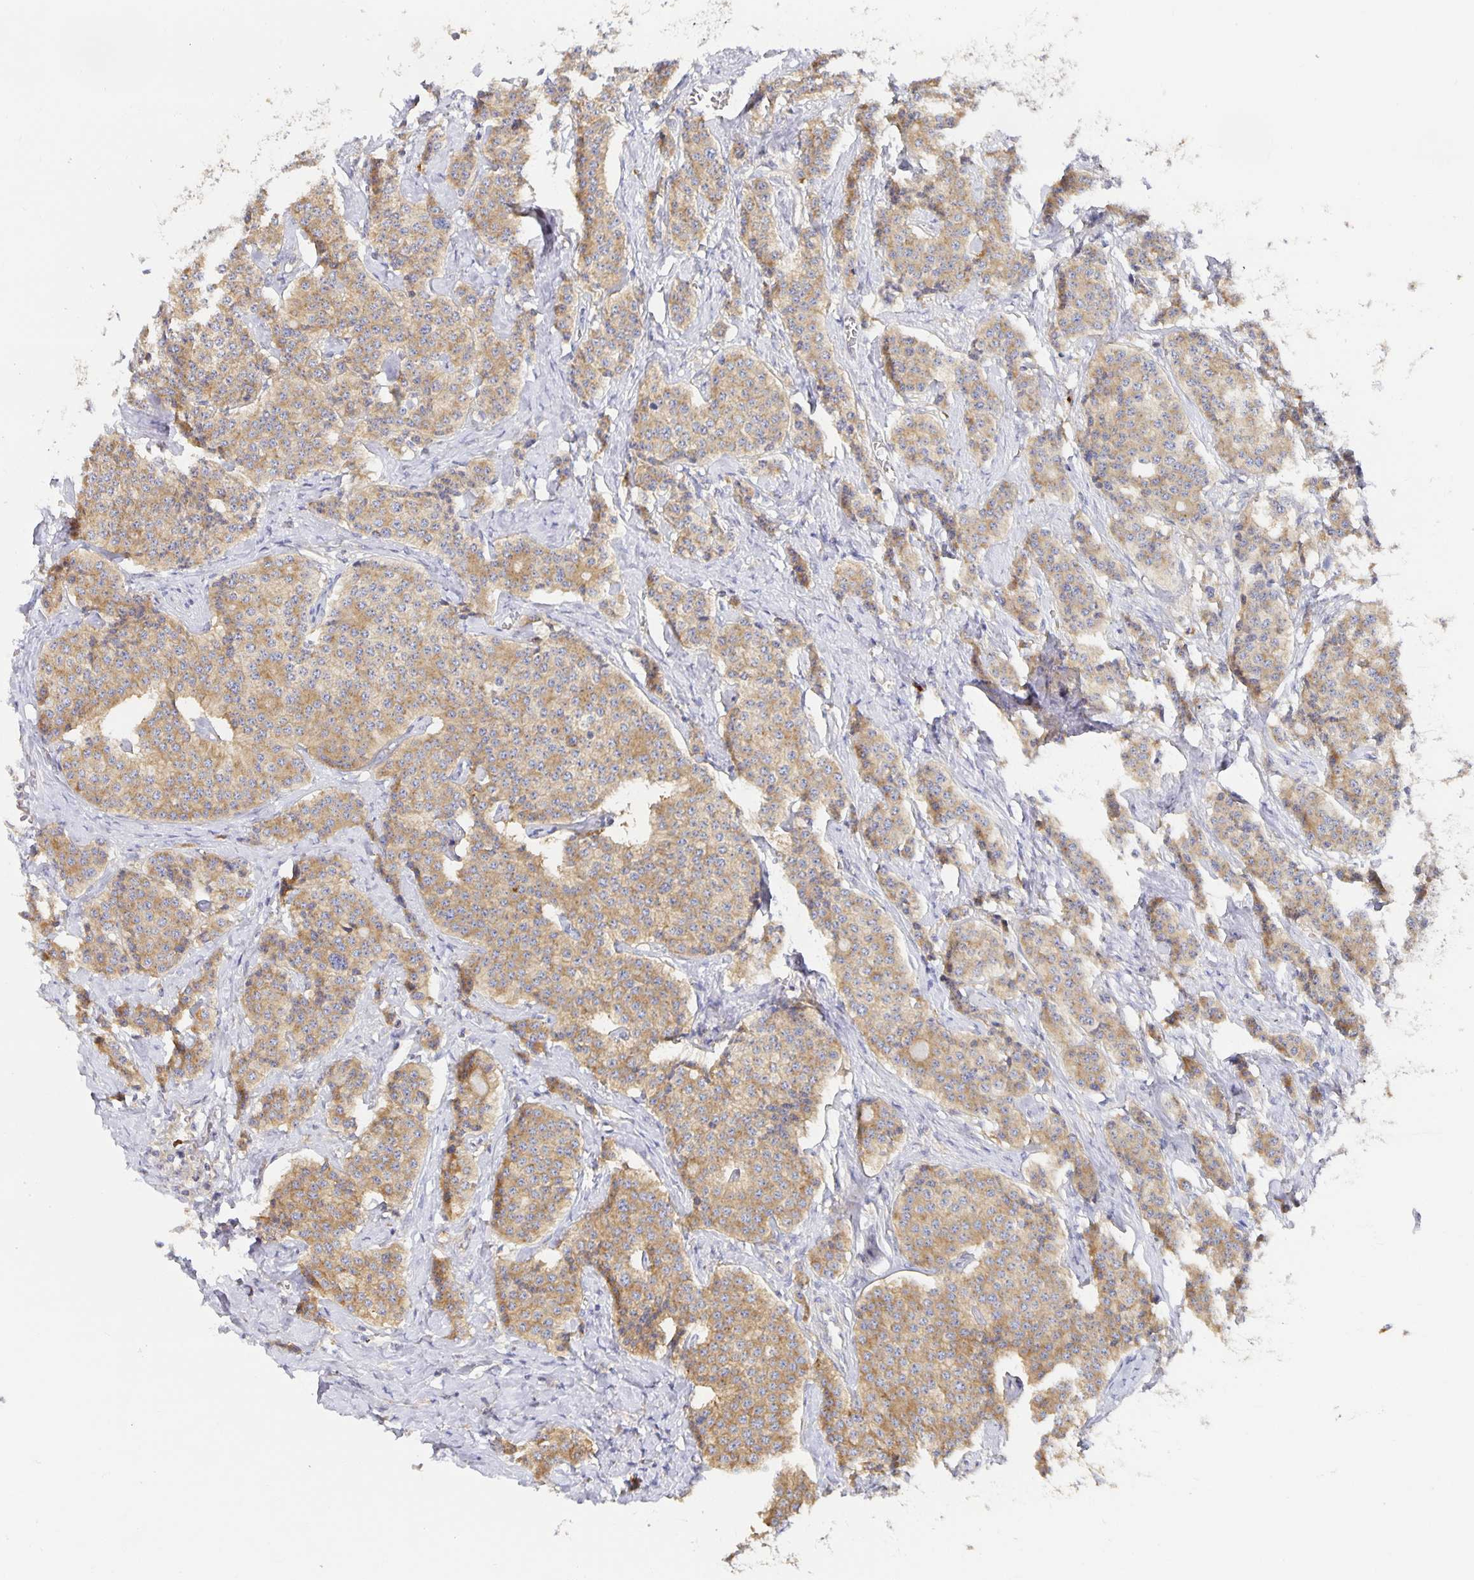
{"staining": {"intensity": "moderate", "quantity": ">75%", "location": "cytoplasmic/membranous"}, "tissue": "carcinoid", "cell_type": "Tumor cells", "image_type": "cancer", "snomed": [{"axis": "morphology", "description": "Carcinoid, malignant, NOS"}, {"axis": "topography", "description": "Small intestine"}], "caption": "Immunohistochemistry of human carcinoid demonstrates medium levels of moderate cytoplasmic/membranous staining in approximately >75% of tumor cells.", "gene": "USO1", "patient": {"sex": "female", "age": 64}}